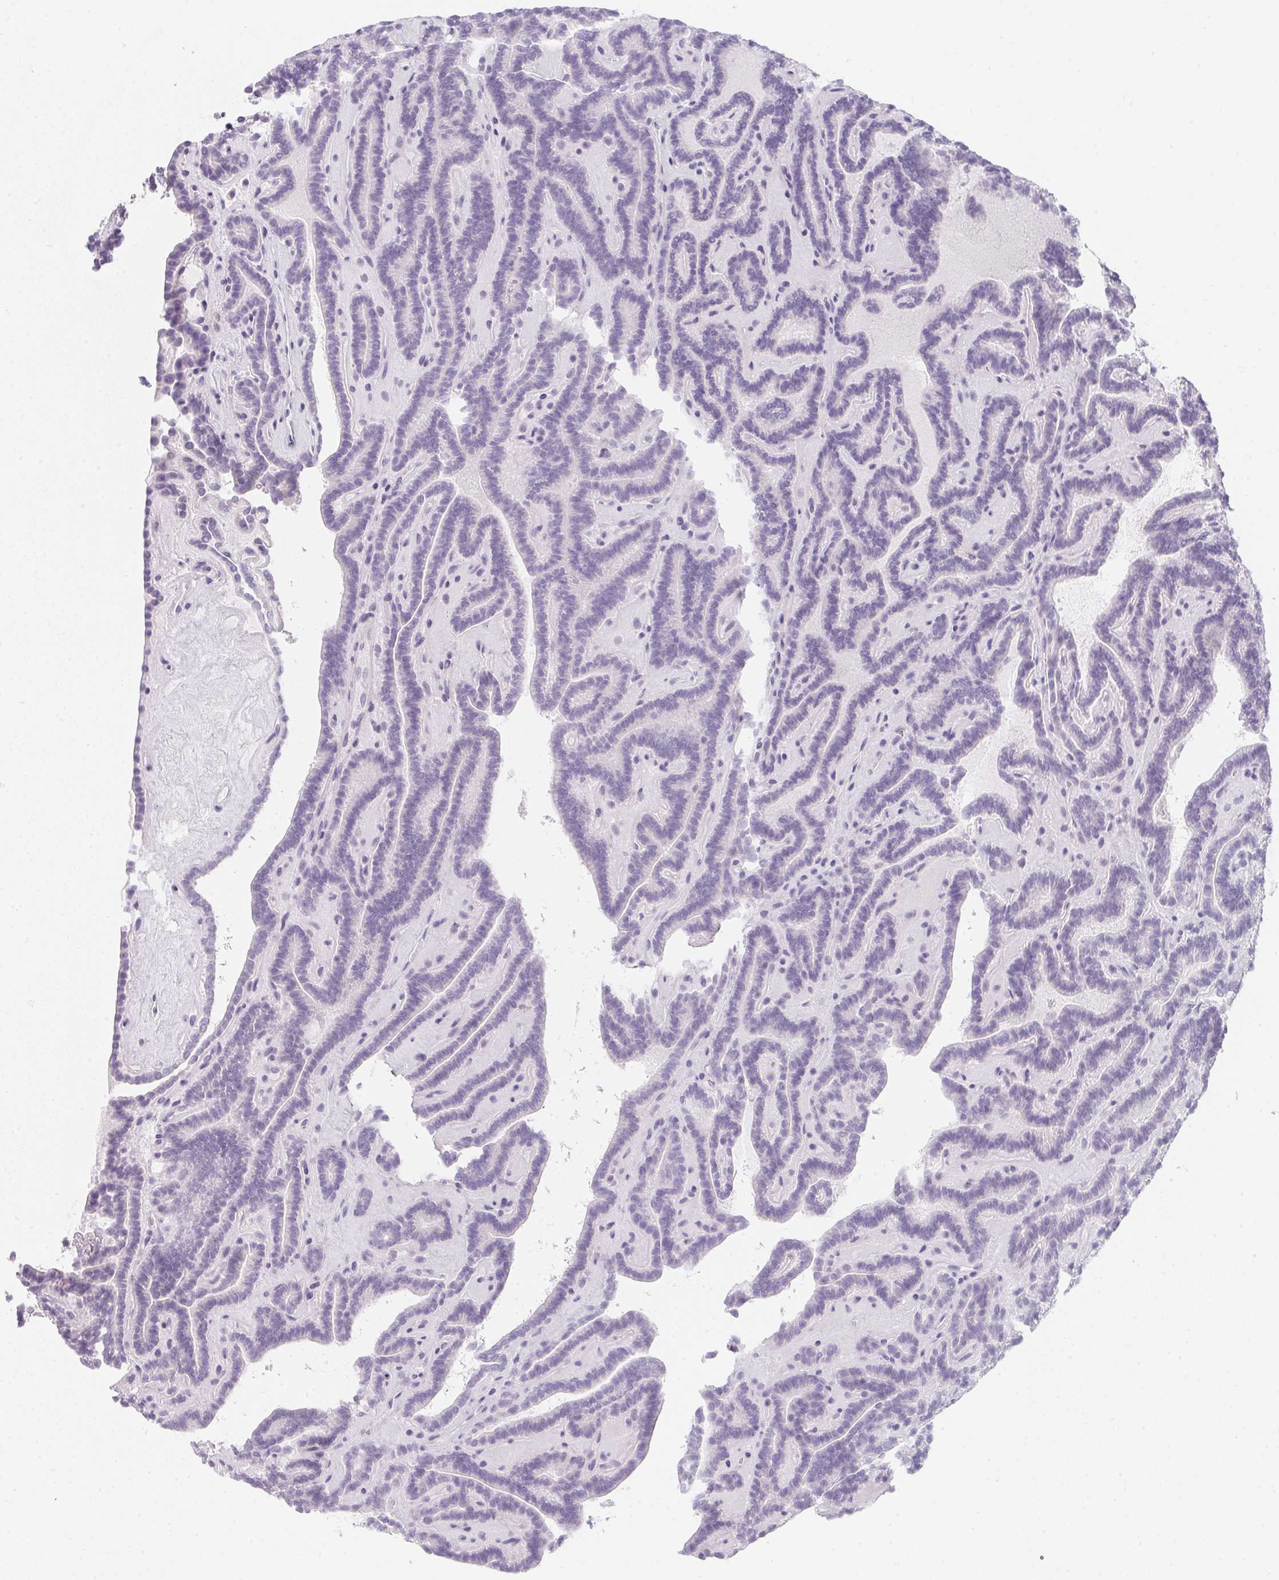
{"staining": {"intensity": "negative", "quantity": "none", "location": "none"}, "tissue": "thyroid cancer", "cell_type": "Tumor cells", "image_type": "cancer", "snomed": [{"axis": "morphology", "description": "Papillary adenocarcinoma, NOS"}, {"axis": "topography", "description": "Thyroid gland"}], "caption": "Micrograph shows no protein positivity in tumor cells of thyroid papillary adenocarcinoma tissue.", "gene": "MAP1A", "patient": {"sex": "female", "age": 21}}